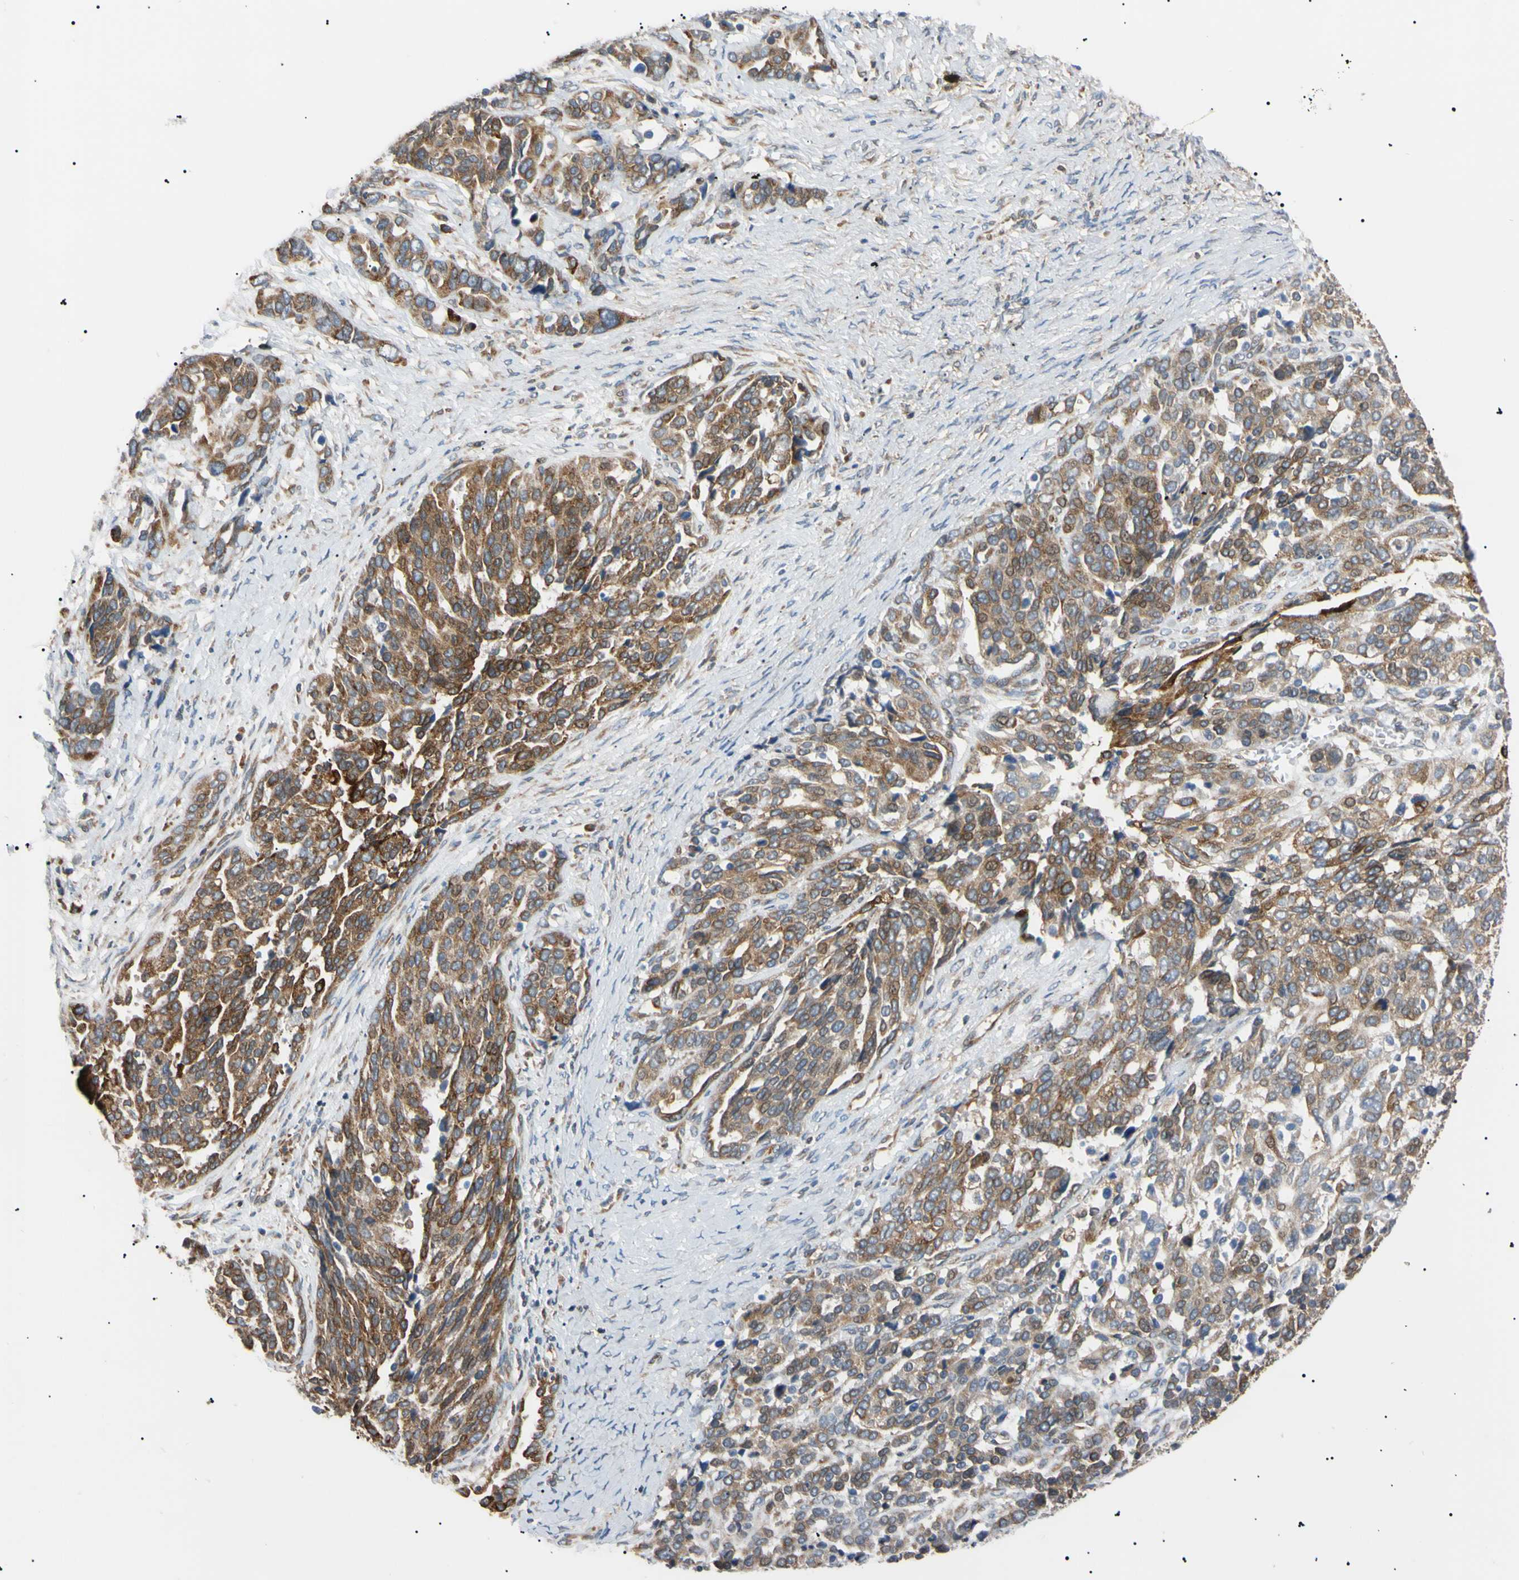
{"staining": {"intensity": "moderate", "quantity": ">75%", "location": "cytoplasmic/membranous"}, "tissue": "ovarian cancer", "cell_type": "Tumor cells", "image_type": "cancer", "snomed": [{"axis": "morphology", "description": "Cystadenocarcinoma, serous, NOS"}, {"axis": "topography", "description": "Ovary"}], "caption": "This histopathology image demonstrates immunohistochemistry (IHC) staining of human ovarian cancer (serous cystadenocarcinoma), with medium moderate cytoplasmic/membranous expression in about >75% of tumor cells.", "gene": "VAPA", "patient": {"sex": "female", "age": 44}}